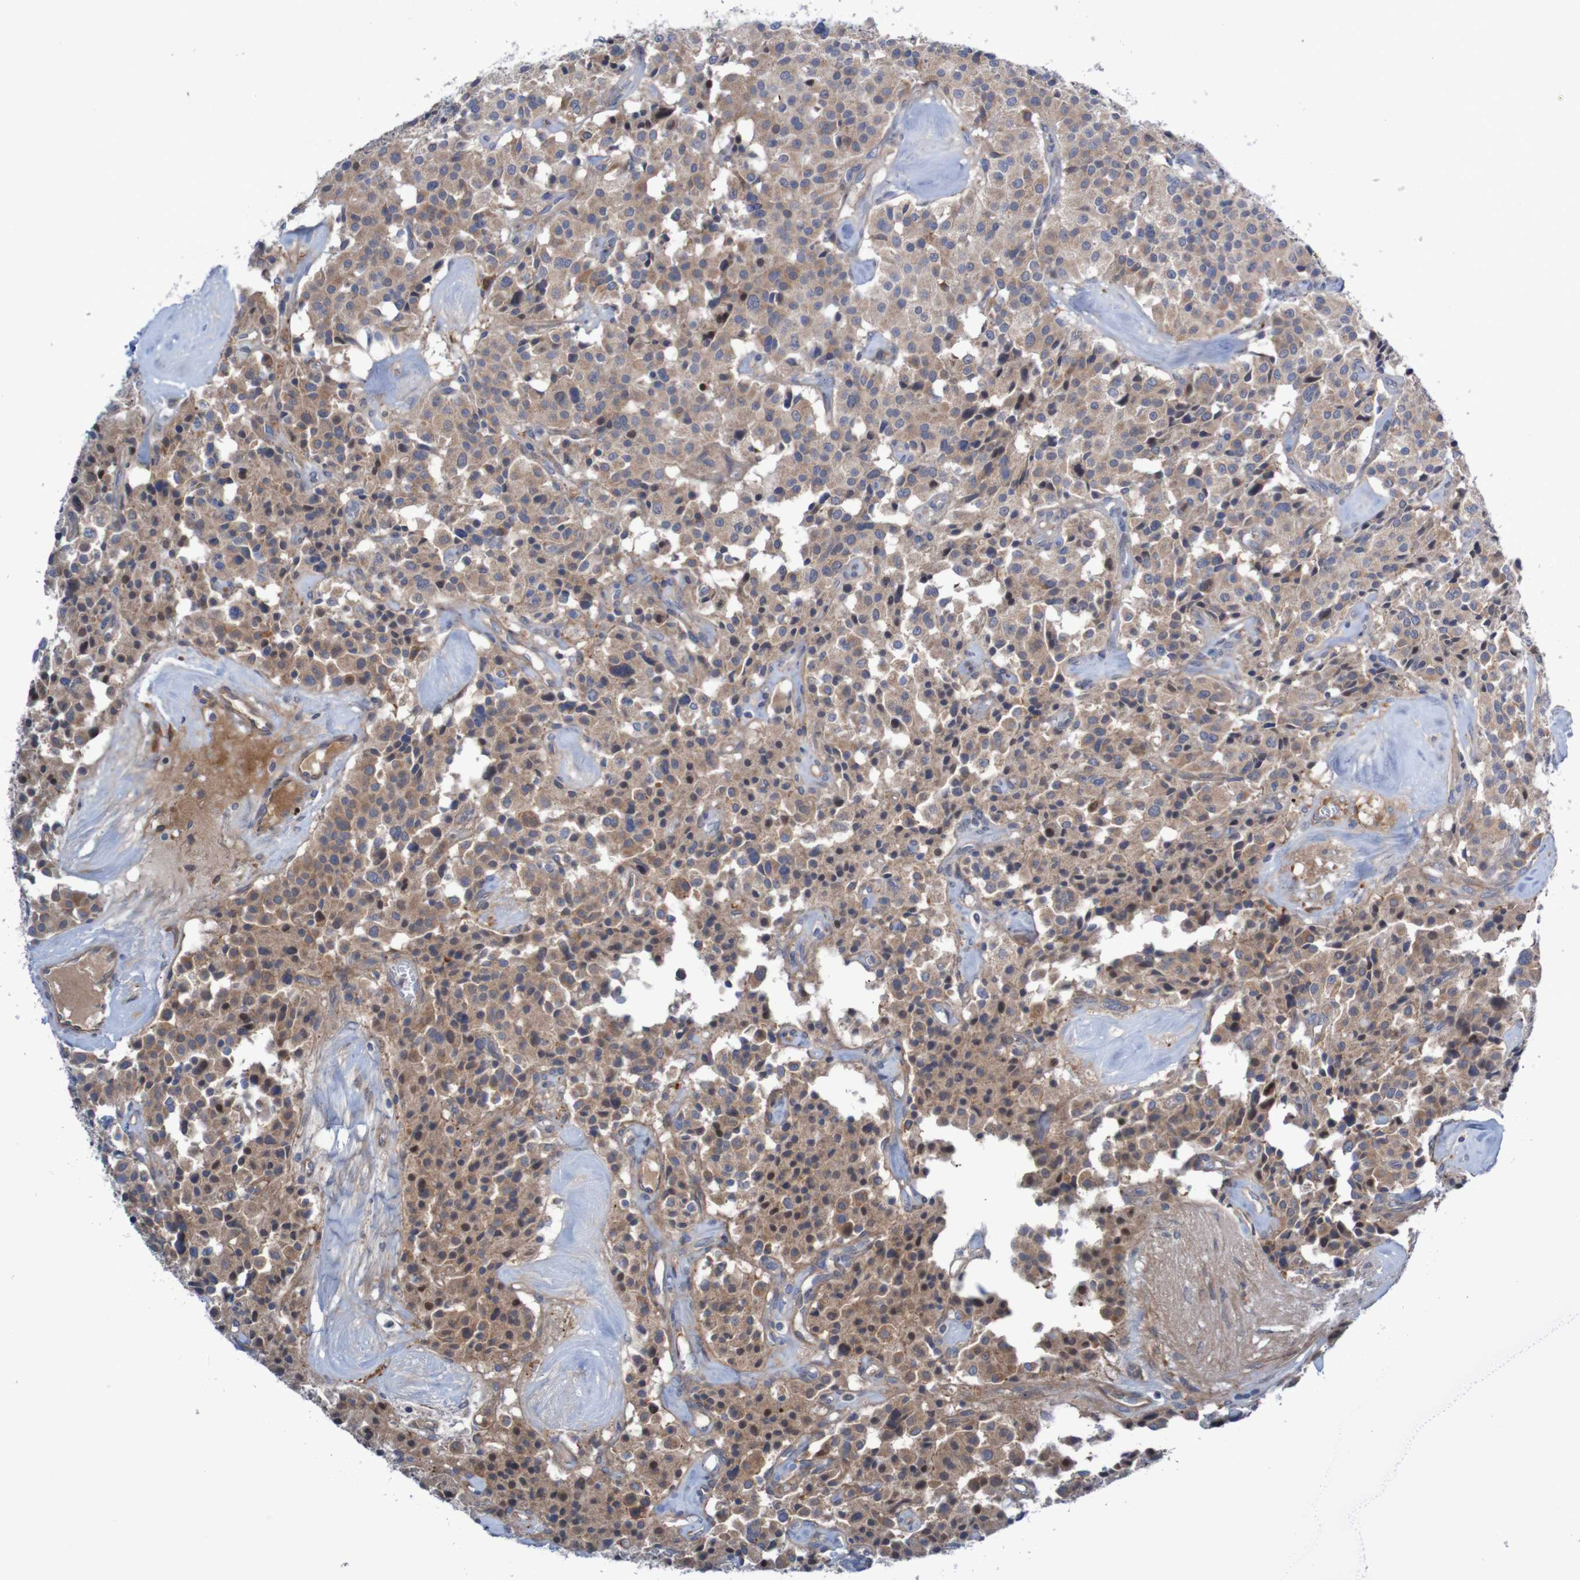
{"staining": {"intensity": "moderate", "quantity": ">75%", "location": "cytoplasmic/membranous"}, "tissue": "carcinoid", "cell_type": "Tumor cells", "image_type": "cancer", "snomed": [{"axis": "morphology", "description": "Carcinoid, malignant, NOS"}, {"axis": "topography", "description": "Lung"}], "caption": "An immunohistochemistry (IHC) micrograph of tumor tissue is shown. Protein staining in brown shows moderate cytoplasmic/membranous positivity in carcinoid within tumor cells.", "gene": "ANGPT4", "patient": {"sex": "male", "age": 30}}